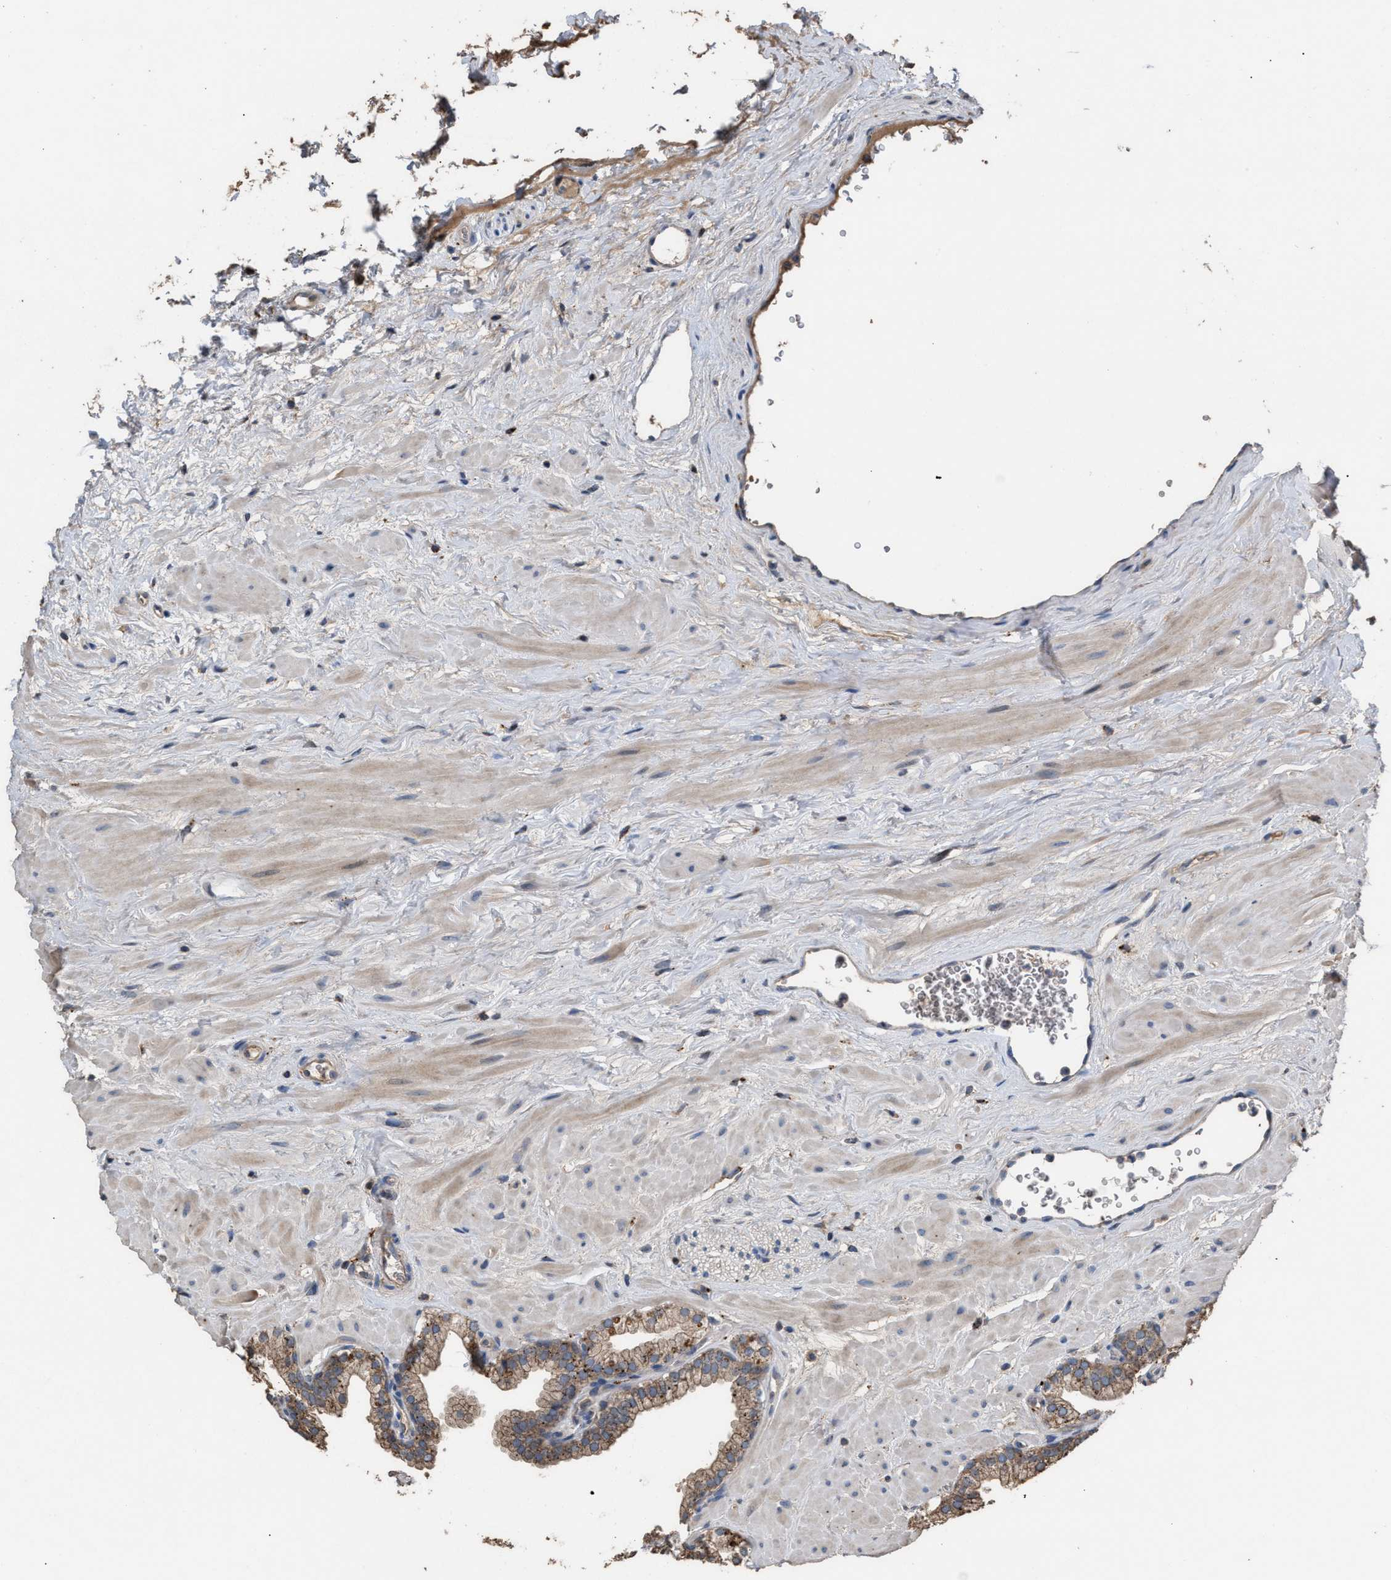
{"staining": {"intensity": "moderate", "quantity": ">75%", "location": "cytoplasmic/membranous"}, "tissue": "prostate", "cell_type": "Glandular cells", "image_type": "normal", "snomed": [{"axis": "morphology", "description": "Normal tissue, NOS"}, {"axis": "morphology", "description": "Urothelial carcinoma, Low grade"}, {"axis": "topography", "description": "Urinary bladder"}, {"axis": "topography", "description": "Prostate"}], "caption": "Moderate cytoplasmic/membranous staining for a protein is identified in about >75% of glandular cells of benign prostate using immunohistochemistry (IHC).", "gene": "ELMO3", "patient": {"sex": "male", "age": 60}}